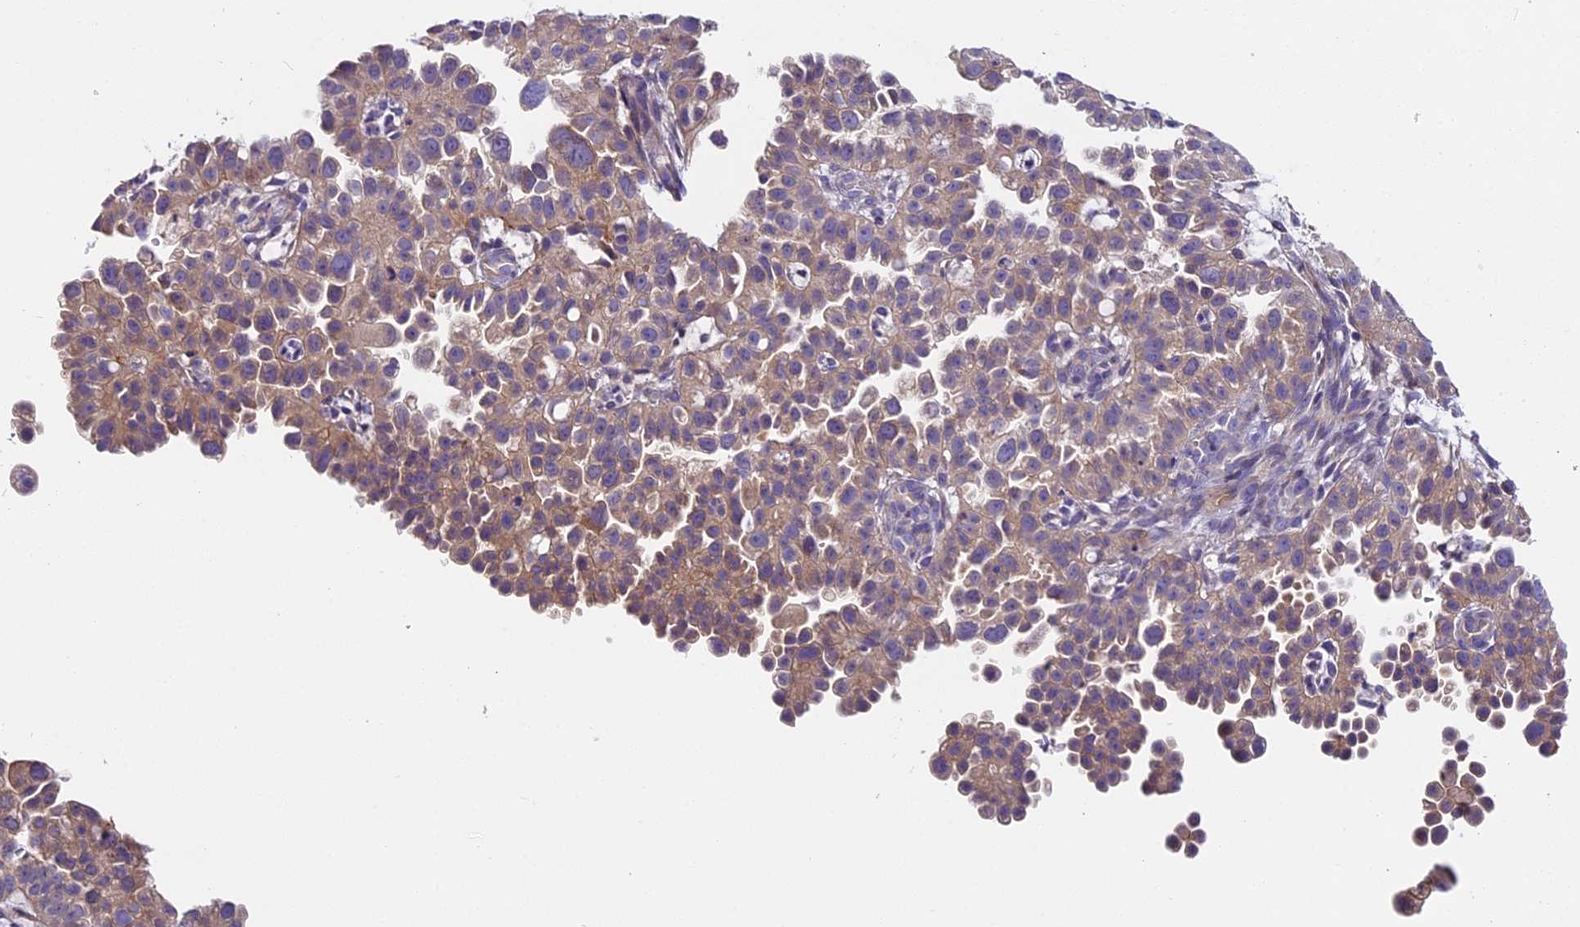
{"staining": {"intensity": "moderate", "quantity": "25%-75%", "location": "cytoplasmic/membranous"}, "tissue": "endometrial cancer", "cell_type": "Tumor cells", "image_type": "cancer", "snomed": [{"axis": "morphology", "description": "Adenocarcinoma, NOS"}, {"axis": "topography", "description": "Endometrium"}], "caption": "There is medium levels of moderate cytoplasmic/membranous positivity in tumor cells of endometrial cancer, as demonstrated by immunohistochemical staining (brown color).", "gene": "FAM98C", "patient": {"sex": "female", "age": 85}}